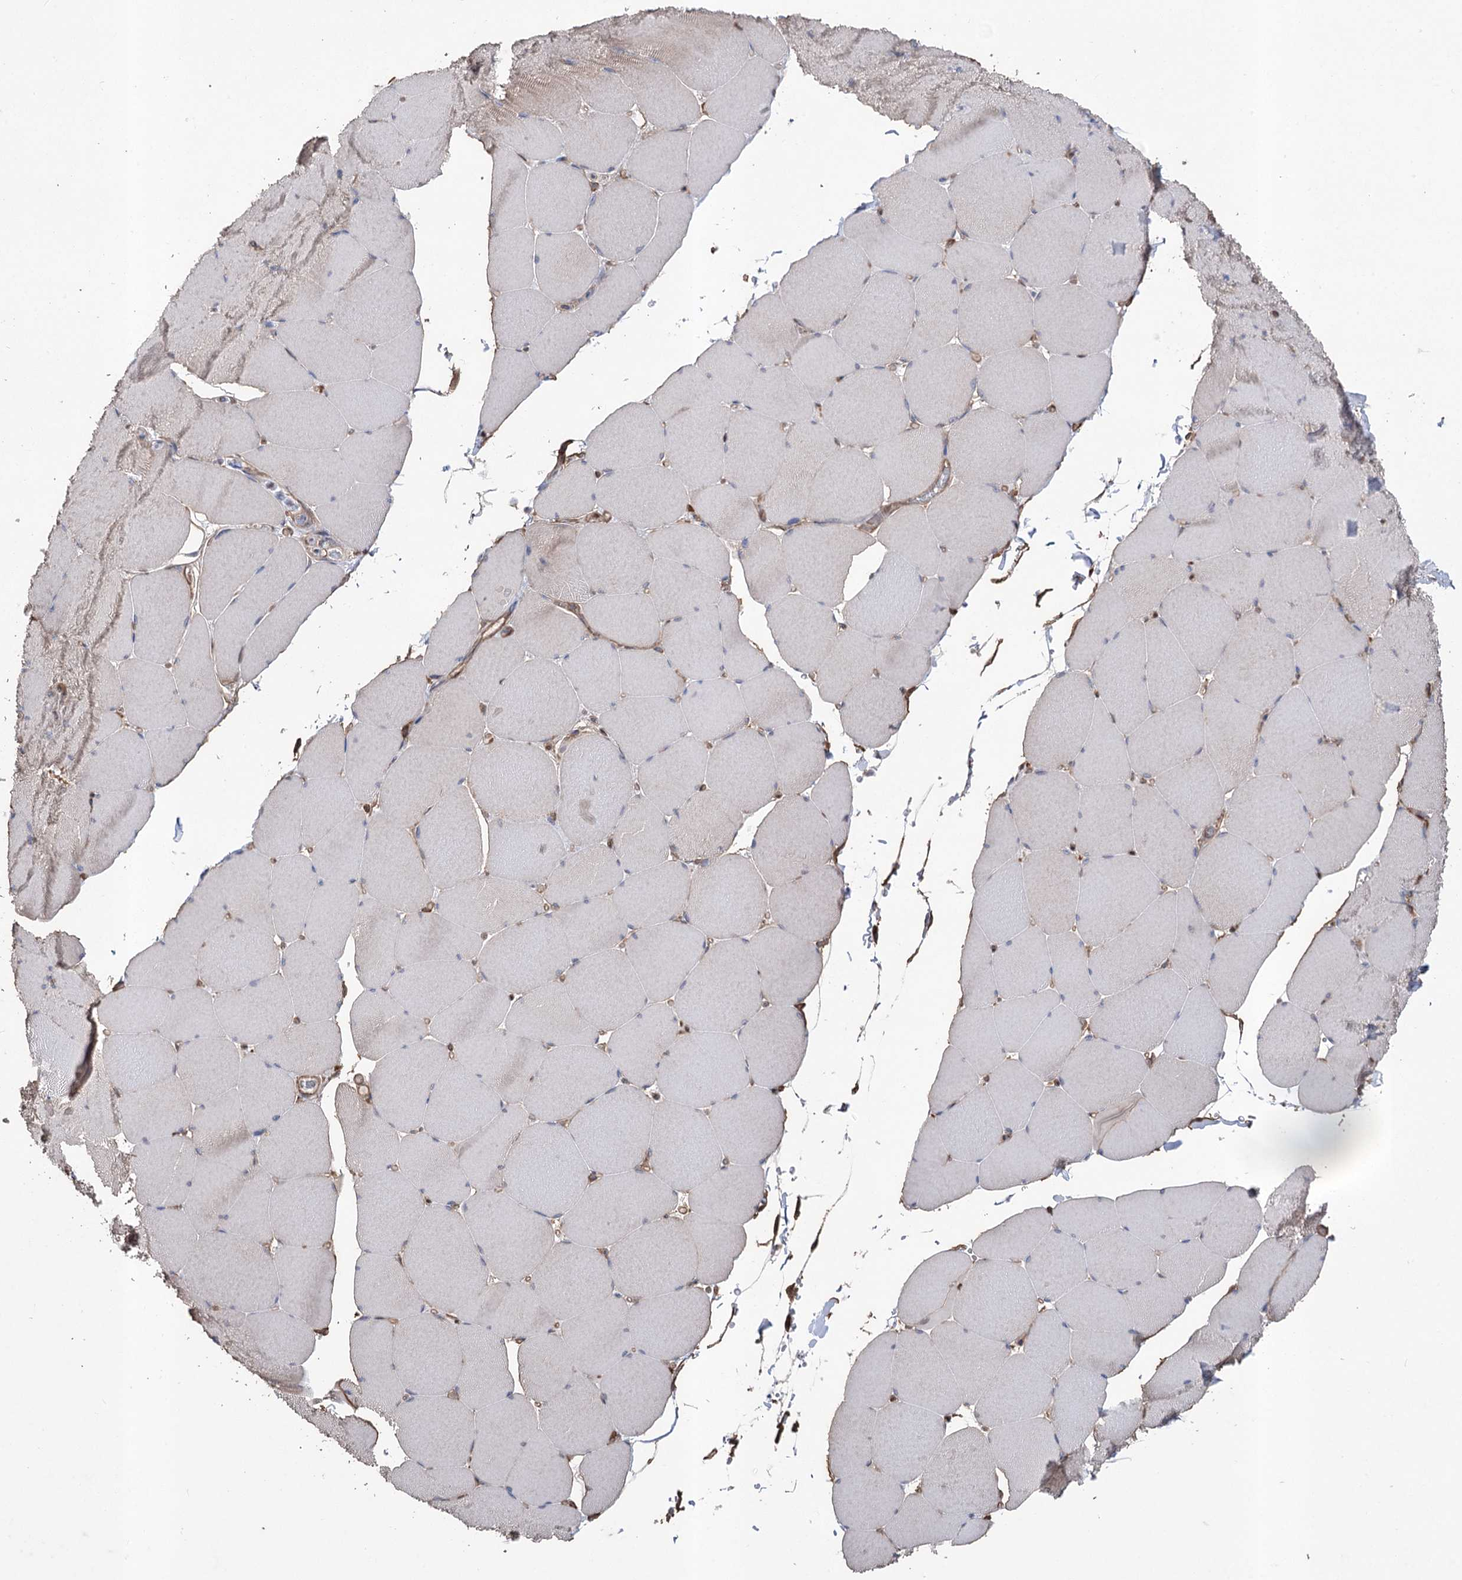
{"staining": {"intensity": "weak", "quantity": "25%-75%", "location": "cytoplasmic/membranous"}, "tissue": "skeletal muscle", "cell_type": "Myocytes", "image_type": "normal", "snomed": [{"axis": "morphology", "description": "Normal tissue, NOS"}, {"axis": "topography", "description": "Skeletal muscle"}, {"axis": "topography", "description": "Head-Neck"}], "caption": "Protein expression analysis of normal skeletal muscle reveals weak cytoplasmic/membranous expression in about 25%-75% of myocytes. (IHC, brightfield microscopy, high magnification).", "gene": "FAM13B", "patient": {"sex": "male", "age": 66}}